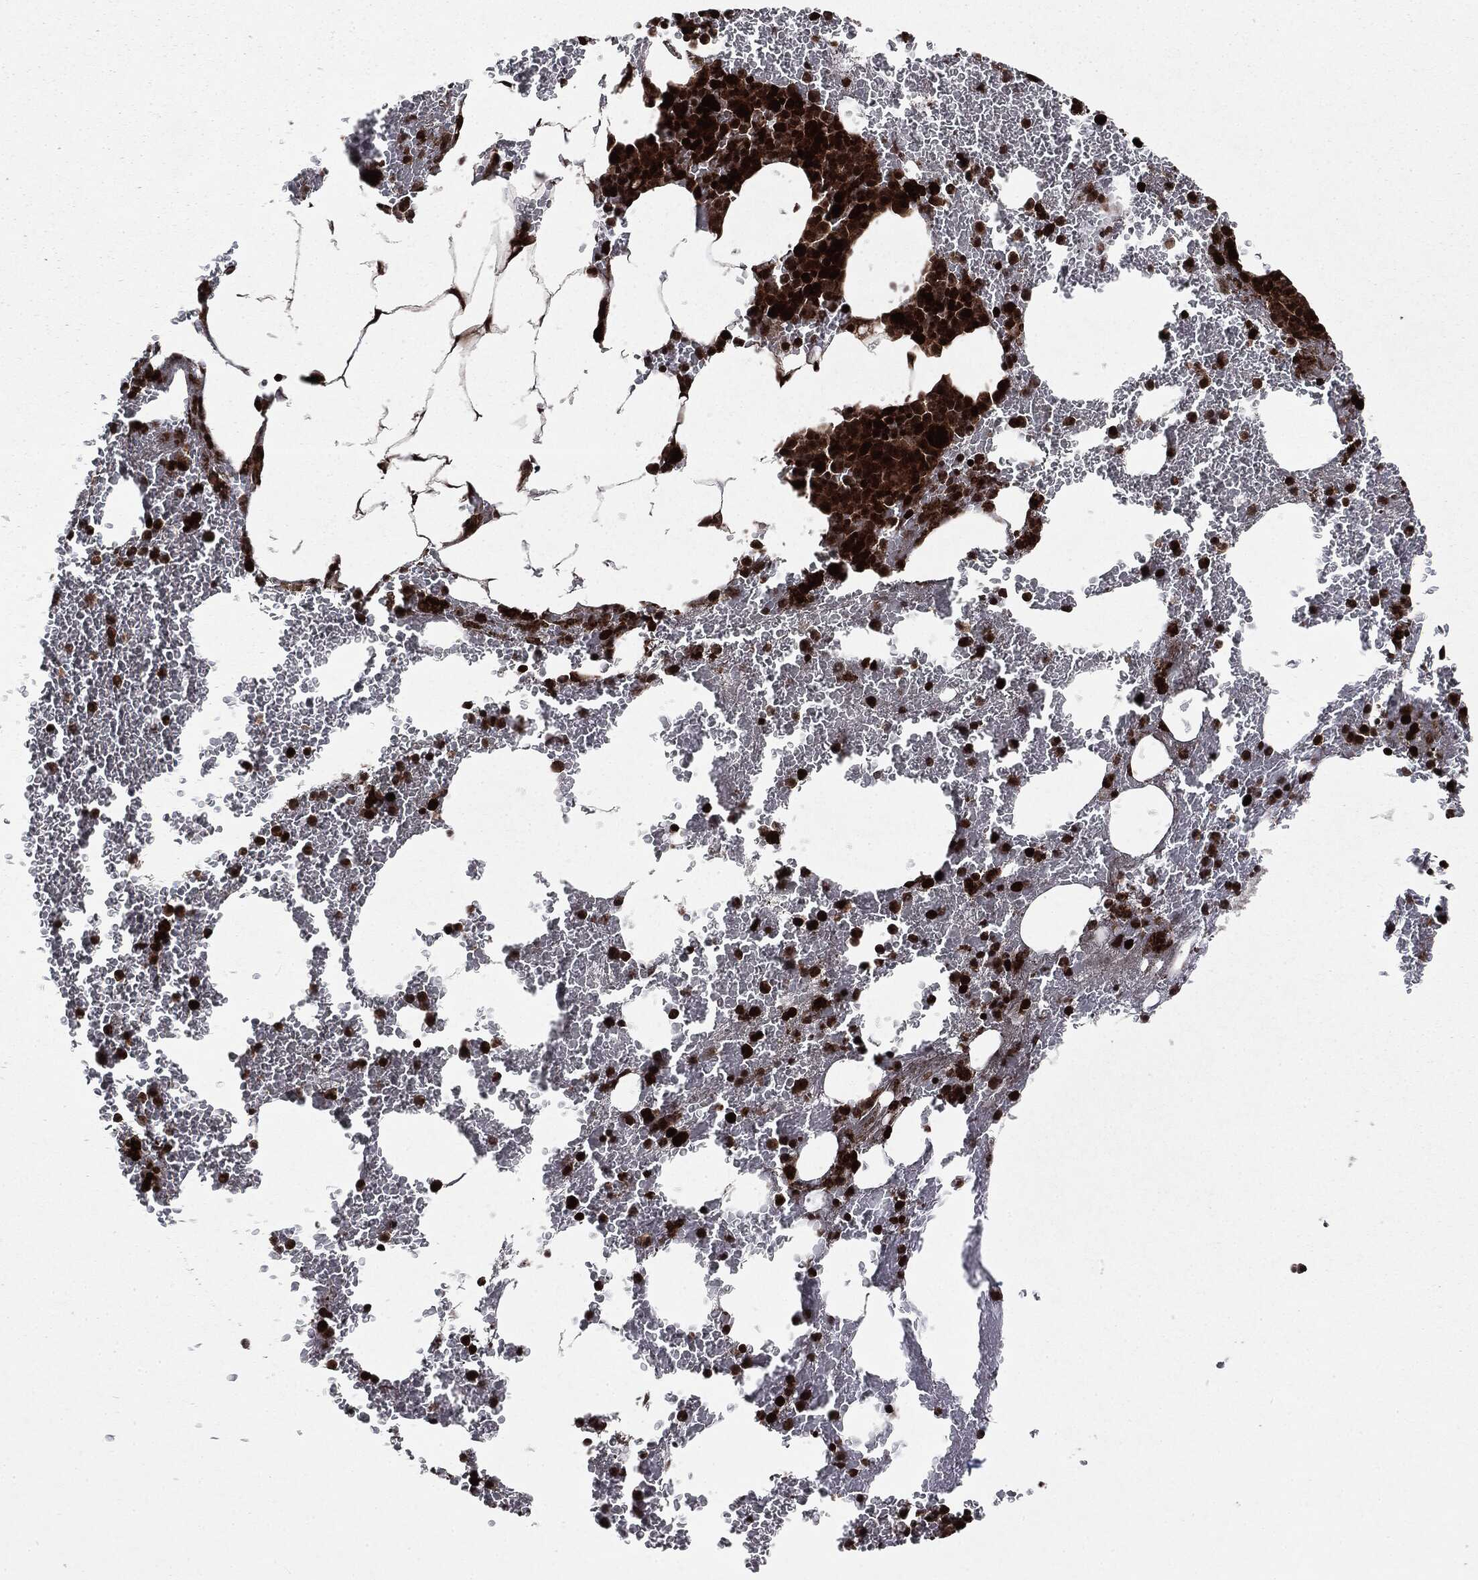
{"staining": {"intensity": "strong", "quantity": "25%-75%", "location": "nuclear"}, "tissue": "bone marrow", "cell_type": "Hematopoietic cells", "image_type": "normal", "snomed": [{"axis": "morphology", "description": "Normal tissue, NOS"}, {"axis": "topography", "description": "Bone marrow"}], "caption": "DAB (3,3'-diaminobenzidine) immunohistochemical staining of benign bone marrow displays strong nuclear protein staining in about 25%-75% of hematopoietic cells.", "gene": "CARD6", "patient": {"sex": "male", "age": 91}}